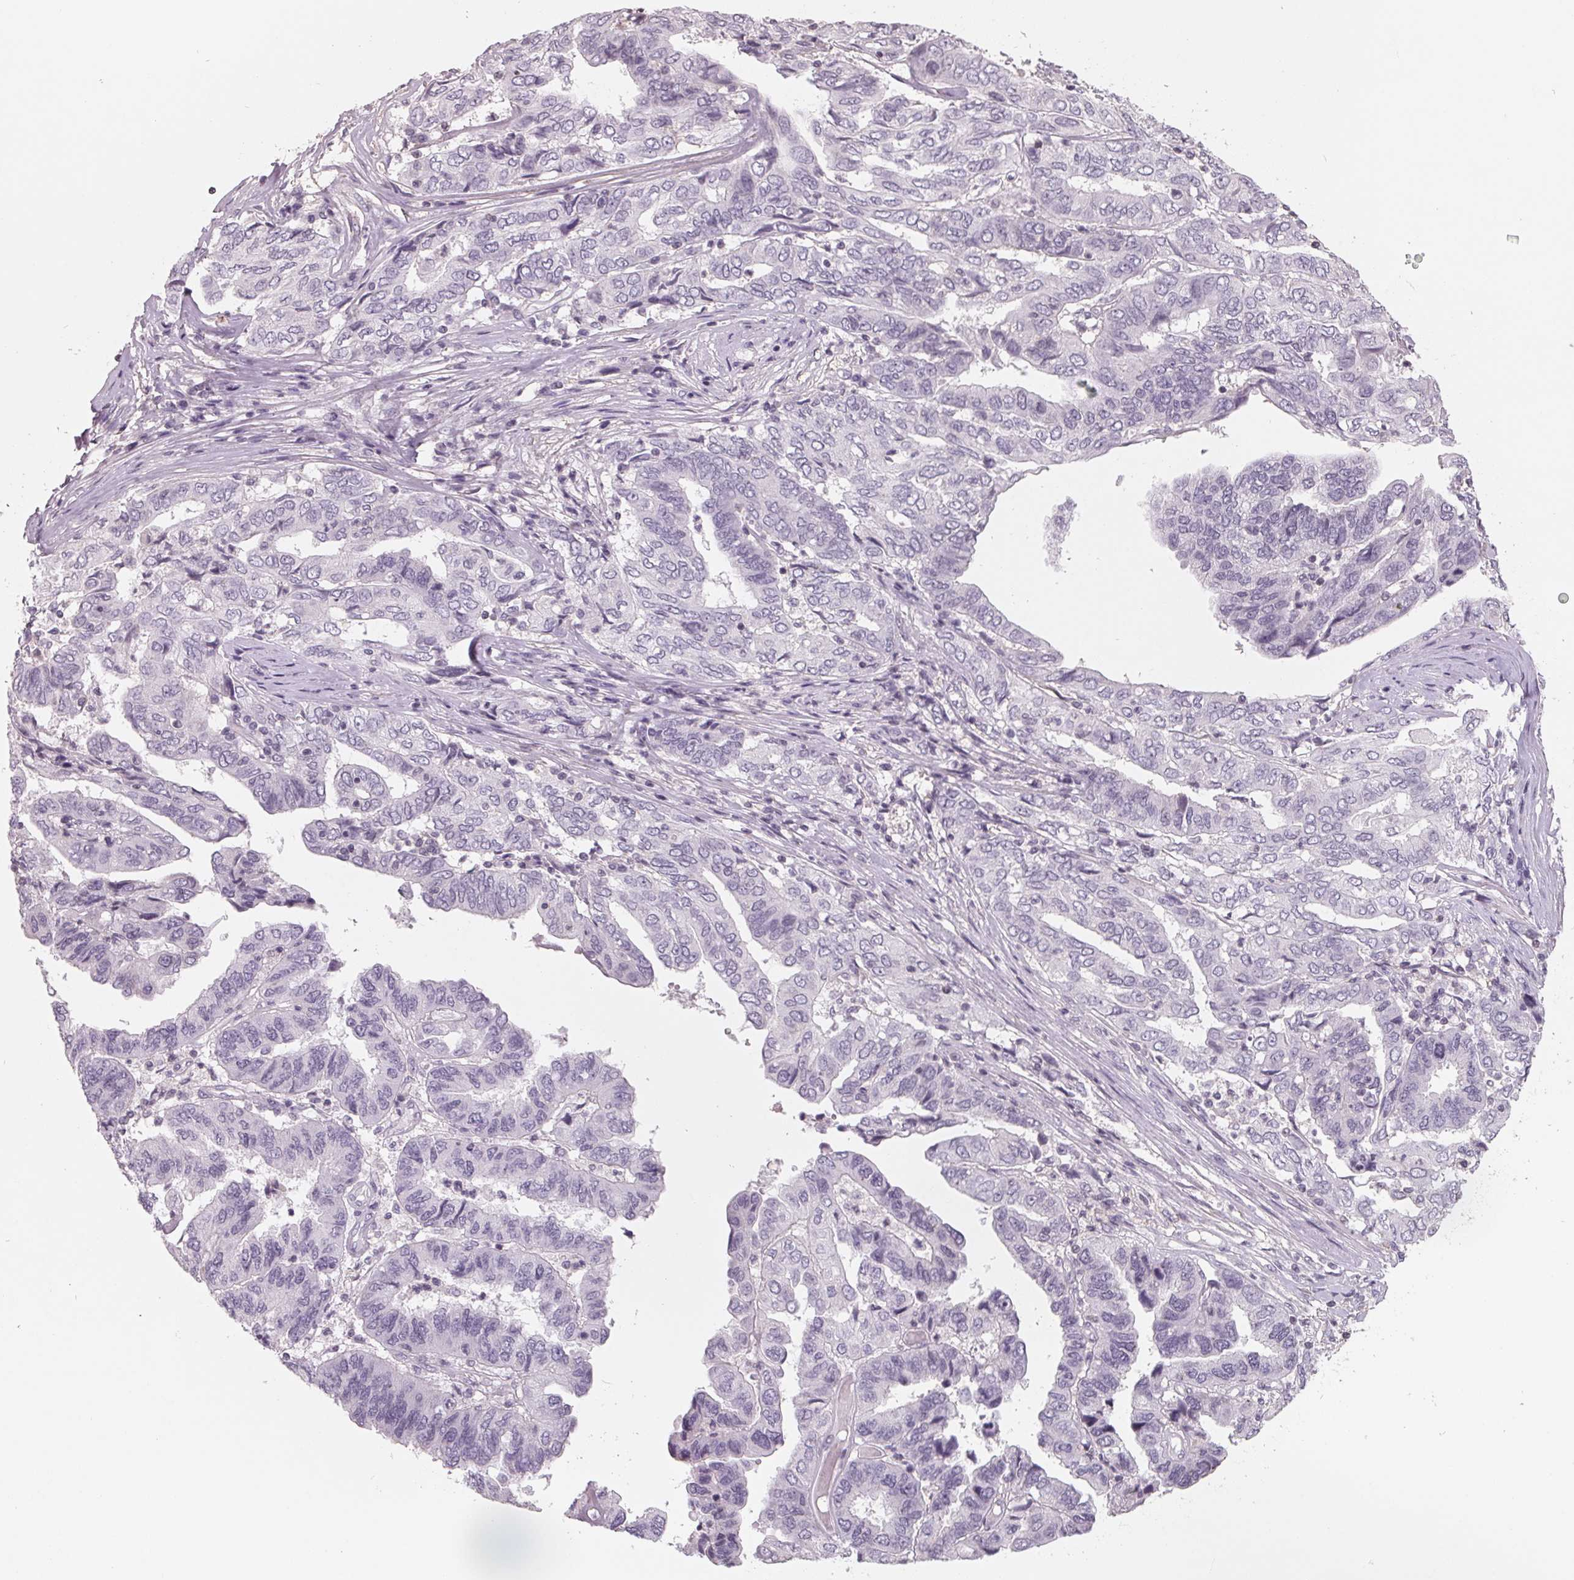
{"staining": {"intensity": "negative", "quantity": "none", "location": "none"}, "tissue": "ovarian cancer", "cell_type": "Tumor cells", "image_type": "cancer", "snomed": [{"axis": "morphology", "description": "Cystadenocarcinoma, serous, NOS"}, {"axis": "topography", "description": "Ovary"}], "caption": "Immunohistochemistry (IHC) photomicrograph of neoplastic tissue: human serous cystadenocarcinoma (ovarian) stained with DAB (3,3'-diaminobenzidine) reveals no significant protein expression in tumor cells.", "gene": "FTCD", "patient": {"sex": "female", "age": 79}}